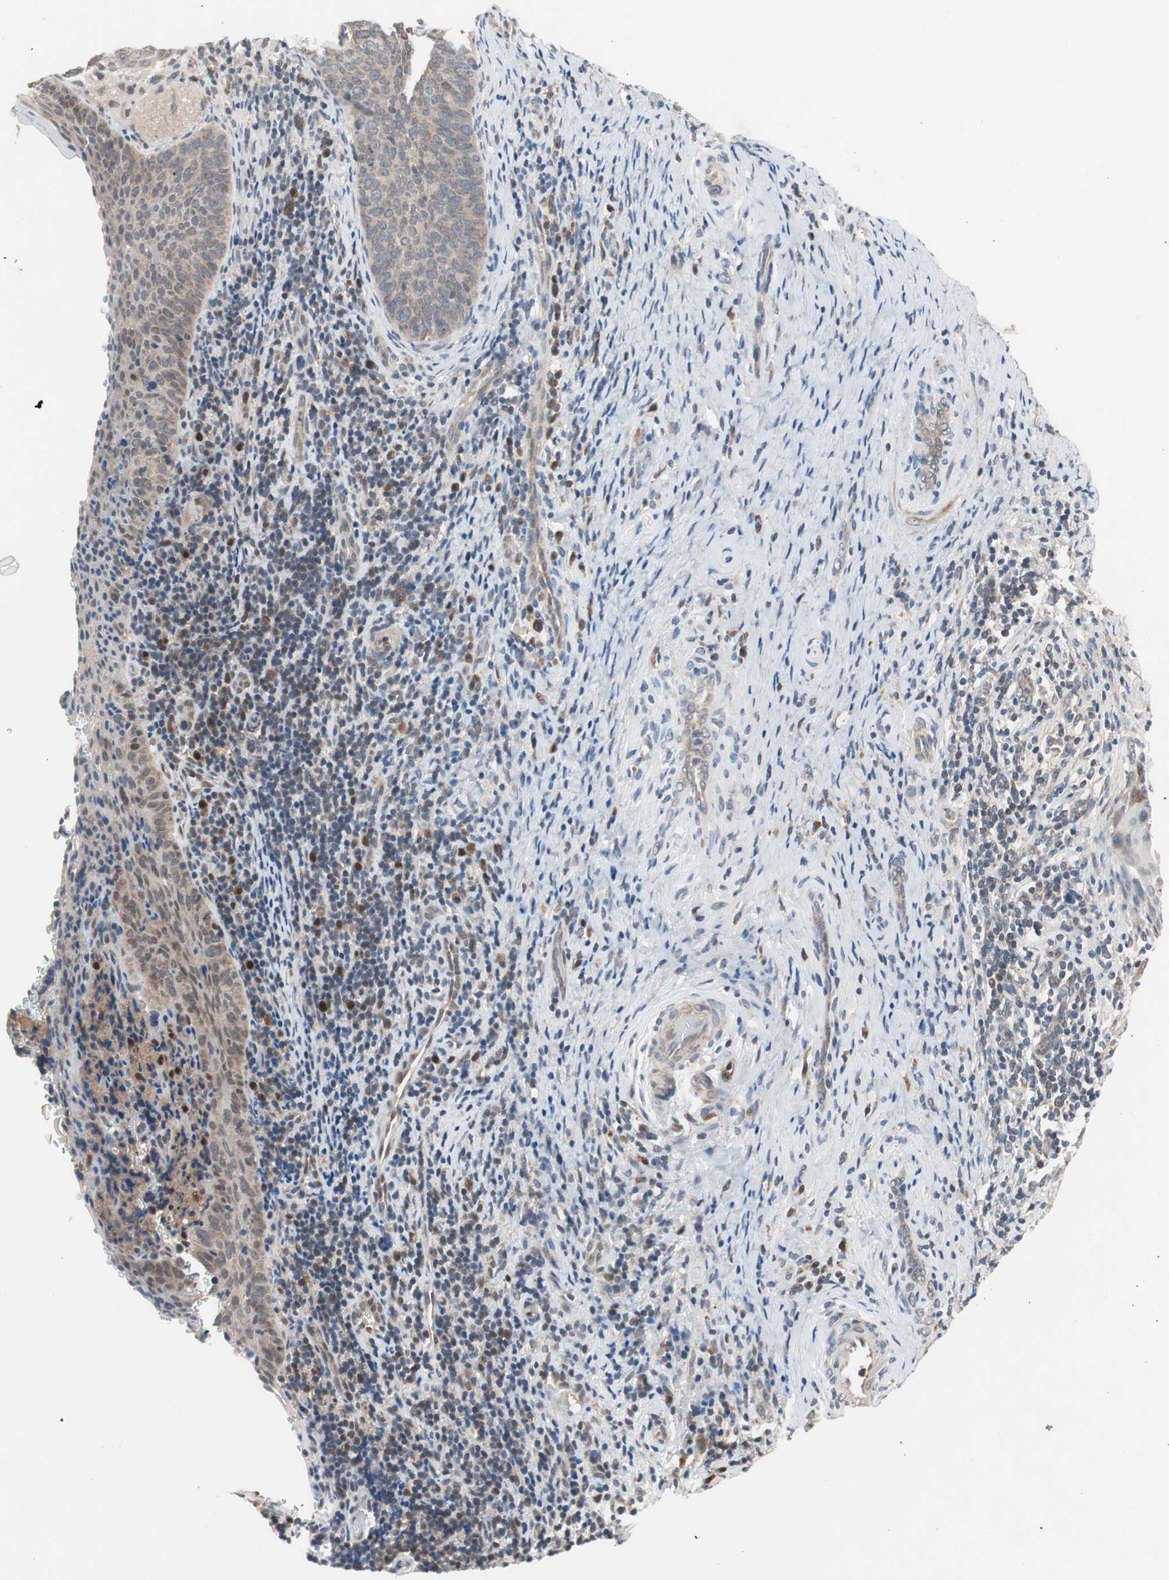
{"staining": {"intensity": "moderate", "quantity": ">75%", "location": "cytoplasmic/membranous"}, "tissue": "cervical cancer", "cell_type": "Tumor cells", "image_type": "cancer", "snomed": [{"axis": "morphology", "description": "Squamous cell carcinoma, NOS"}, {"axis": "topography", "description": "Cervix"}], "caption": "Protein positivity by immunohistochemistry displays moderate cytoplasmic/membranous positivity in approximately >75% of tumor cells in cervical cancer (squamous cell carcinoma).", "gene": "HMBS", "patient": {"sex": "female", "age": 33}}